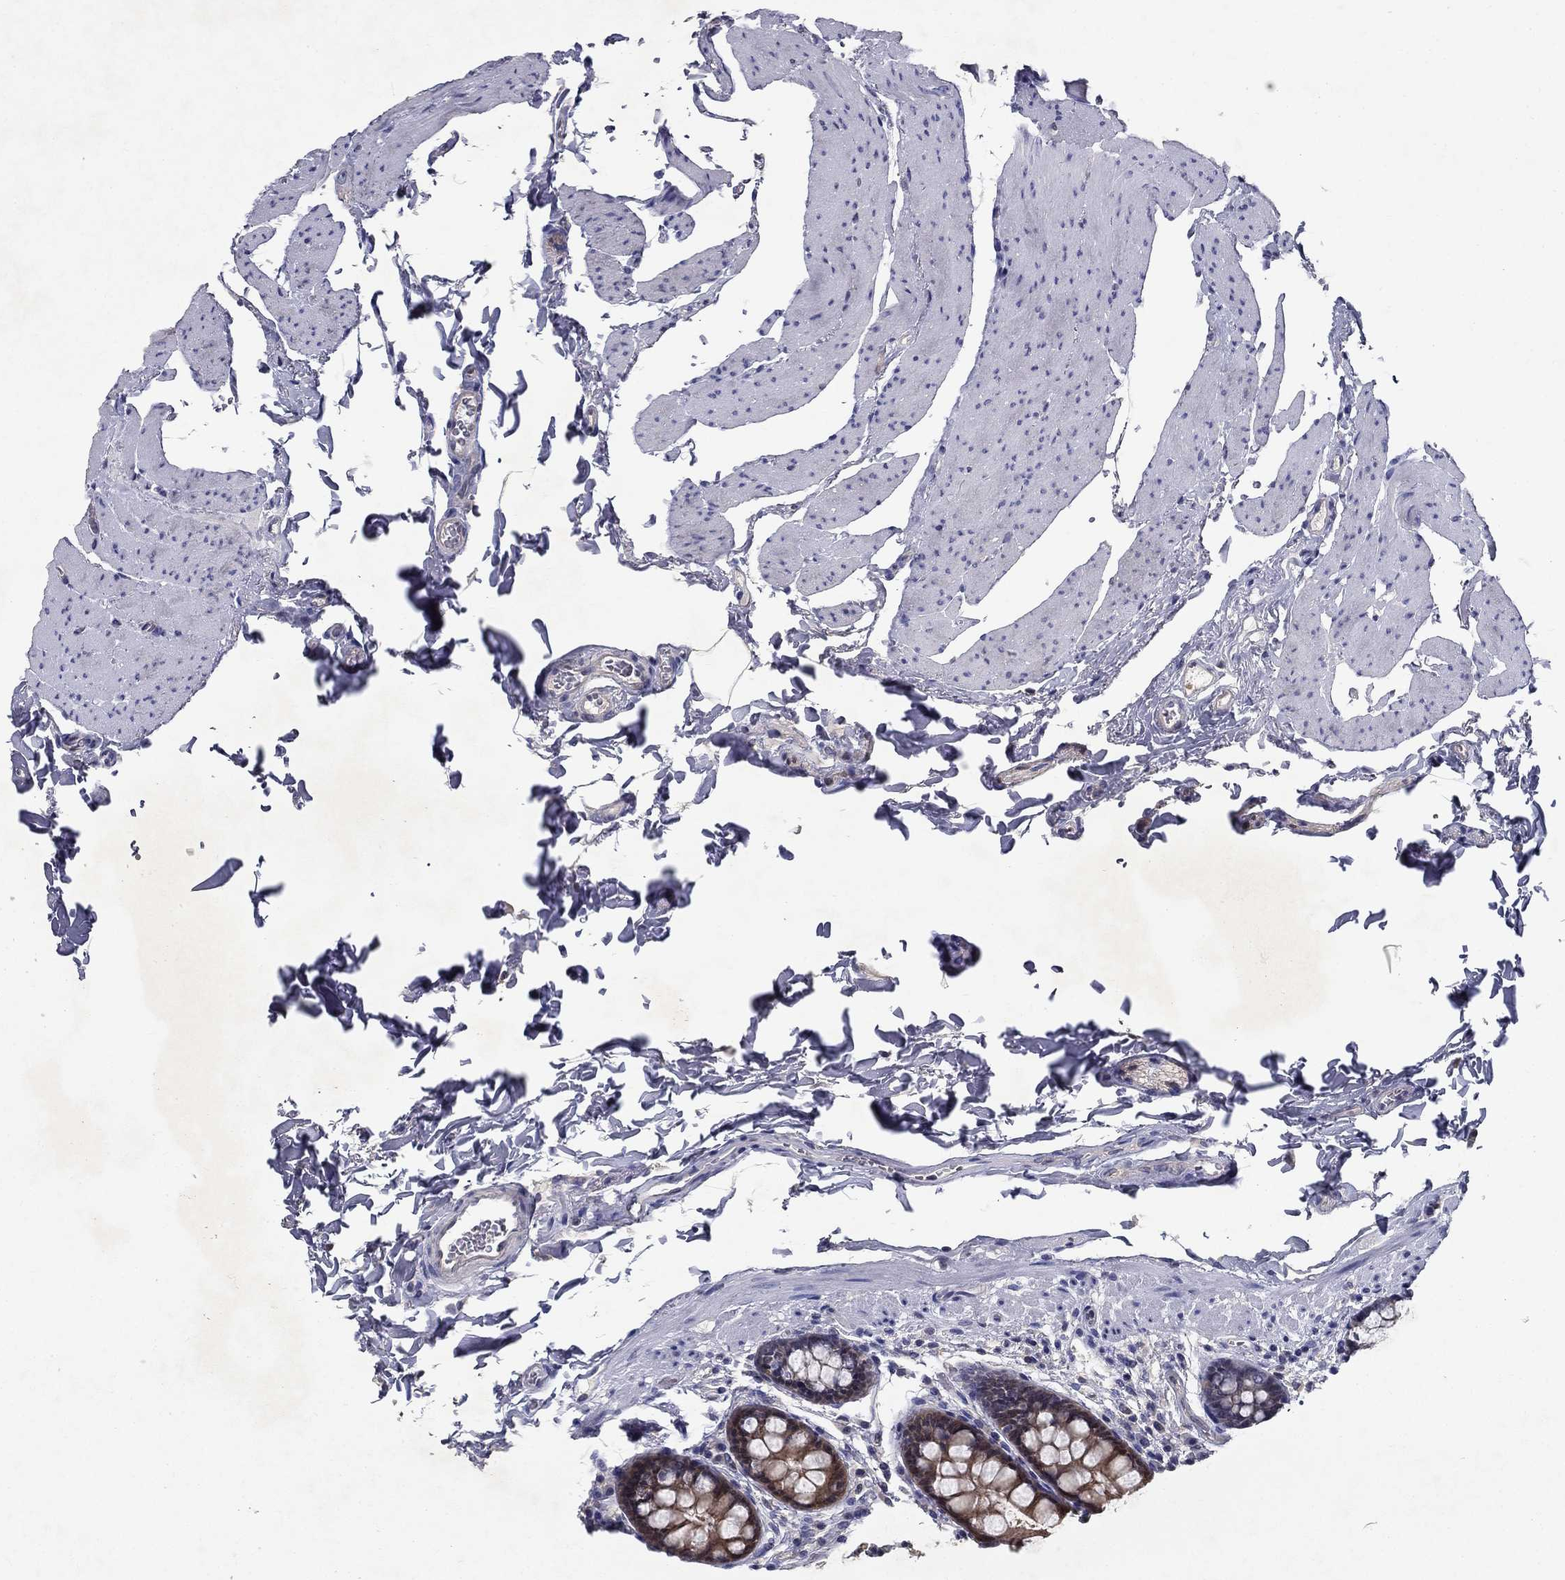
{"staining": {"intensity": "negative", "quantity": "none", "location": "none"}, "tissue": "colon", "cell_type": "Endothelial cells", "image_type": "normal", "snomed": [{"axis": "morphology", "description": "Normal tissue, NOS"}, {"axis": "topography", "description": "Colon"}], "caption": "The photomicrograph demonstrates no staining of endothelial cells in unremarkable colon. (DAB IHC with hematoxylin counter stain).", "gene": "GLTP", "patient": {"sex": "female", "age": 86}}